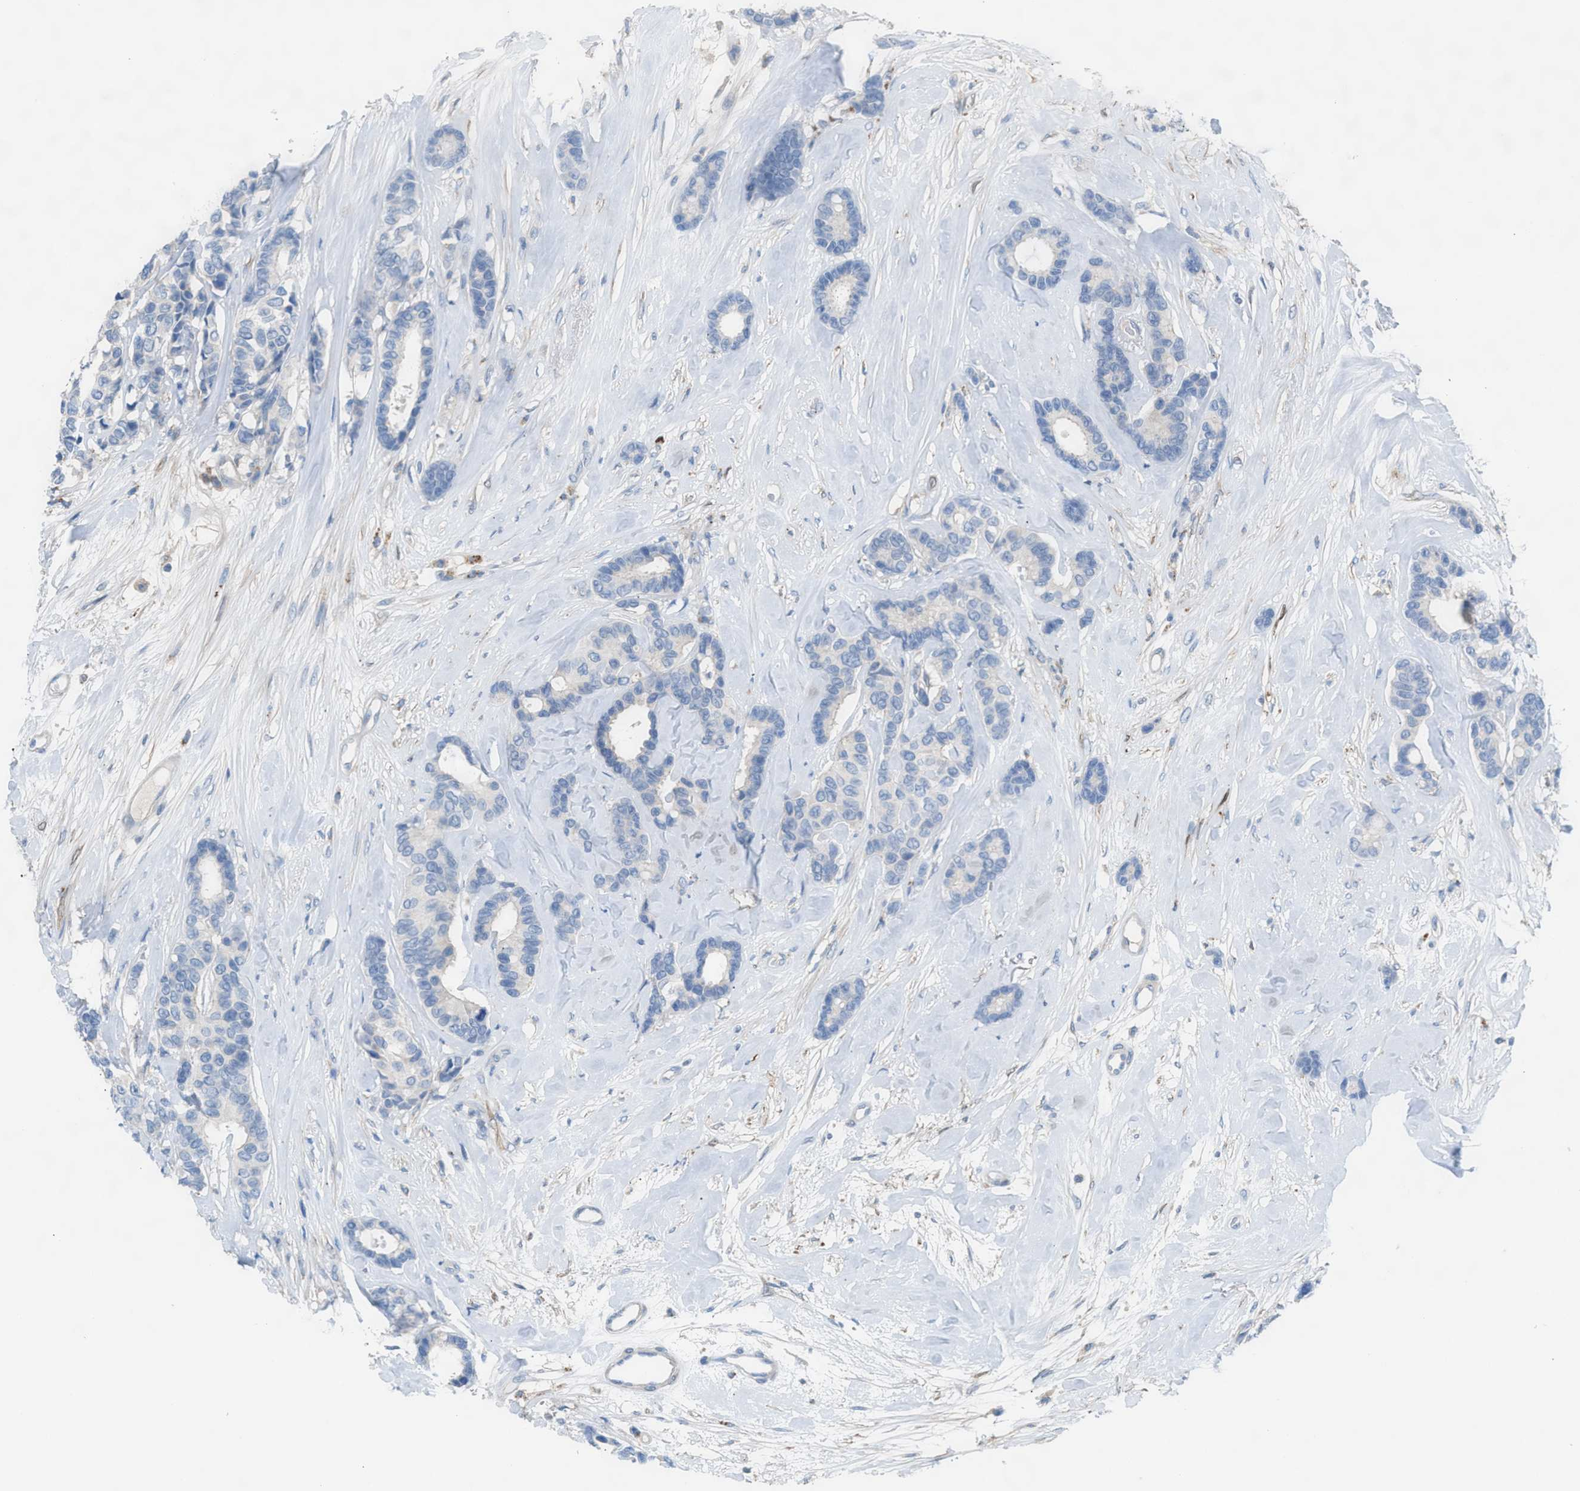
{"staining": {"intensity": "negative", "quantity": "none", "location": "none"}, "tissue": "breast cancer", "cell_type": "Tumor cells", "image_type": "cancer", "snomed": [{"axis": "morphology", "description": "Duct carcinoma"}, {"axis": "topography", "description": "Breast"}], "caption": "DAB immunohistochemical staining of human intraductal carcinoma (breast) reveals no significant positivity in tumor cells.", "gene": "ASPA", "patient": {"sex": "female", "age": 87}}